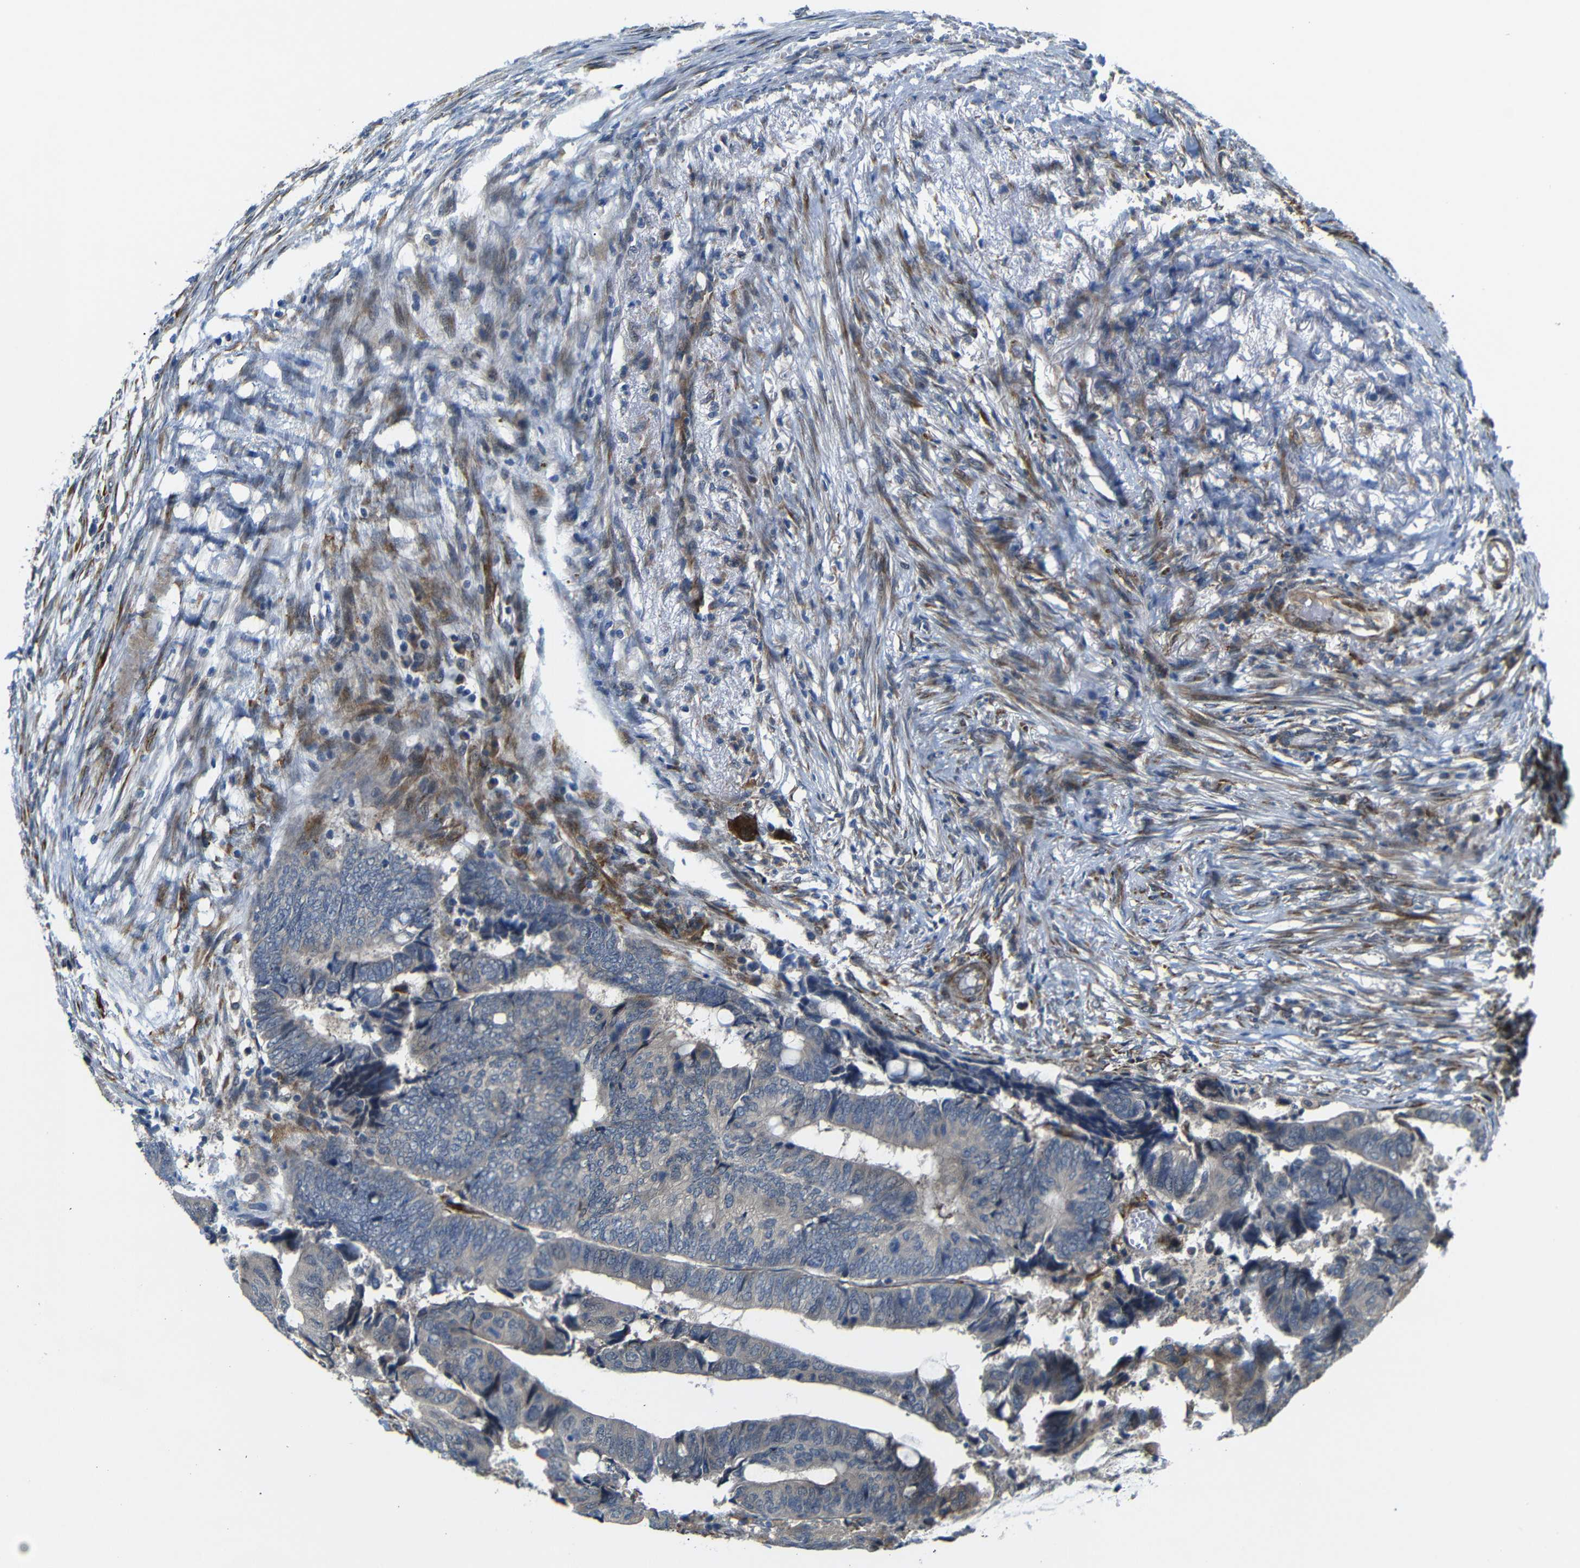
{"staining": {"intensity": "negative", "quantity": "none", "location": "none"}, "tissue": "colorectal cancer", "cell_type": "Tumor cells", "image_type": "cancer", "snomed": [{"axis": "morphology", "description": "Normal tissue, NOS"}, {"axis": "morphology", "description": "Adenocarcinoma, NOS"}, {"axis": "topography", "description": "Rectum"}, {"axis": "topography", "description": "Peripheral nerve tissue"}], "caption": "Protein analysis of colorectal adenocarcinoma demonstrates no significant positivity in tumor cells.", "gene": "P3H2", "patient": {"sex": "male", "age": 92}}